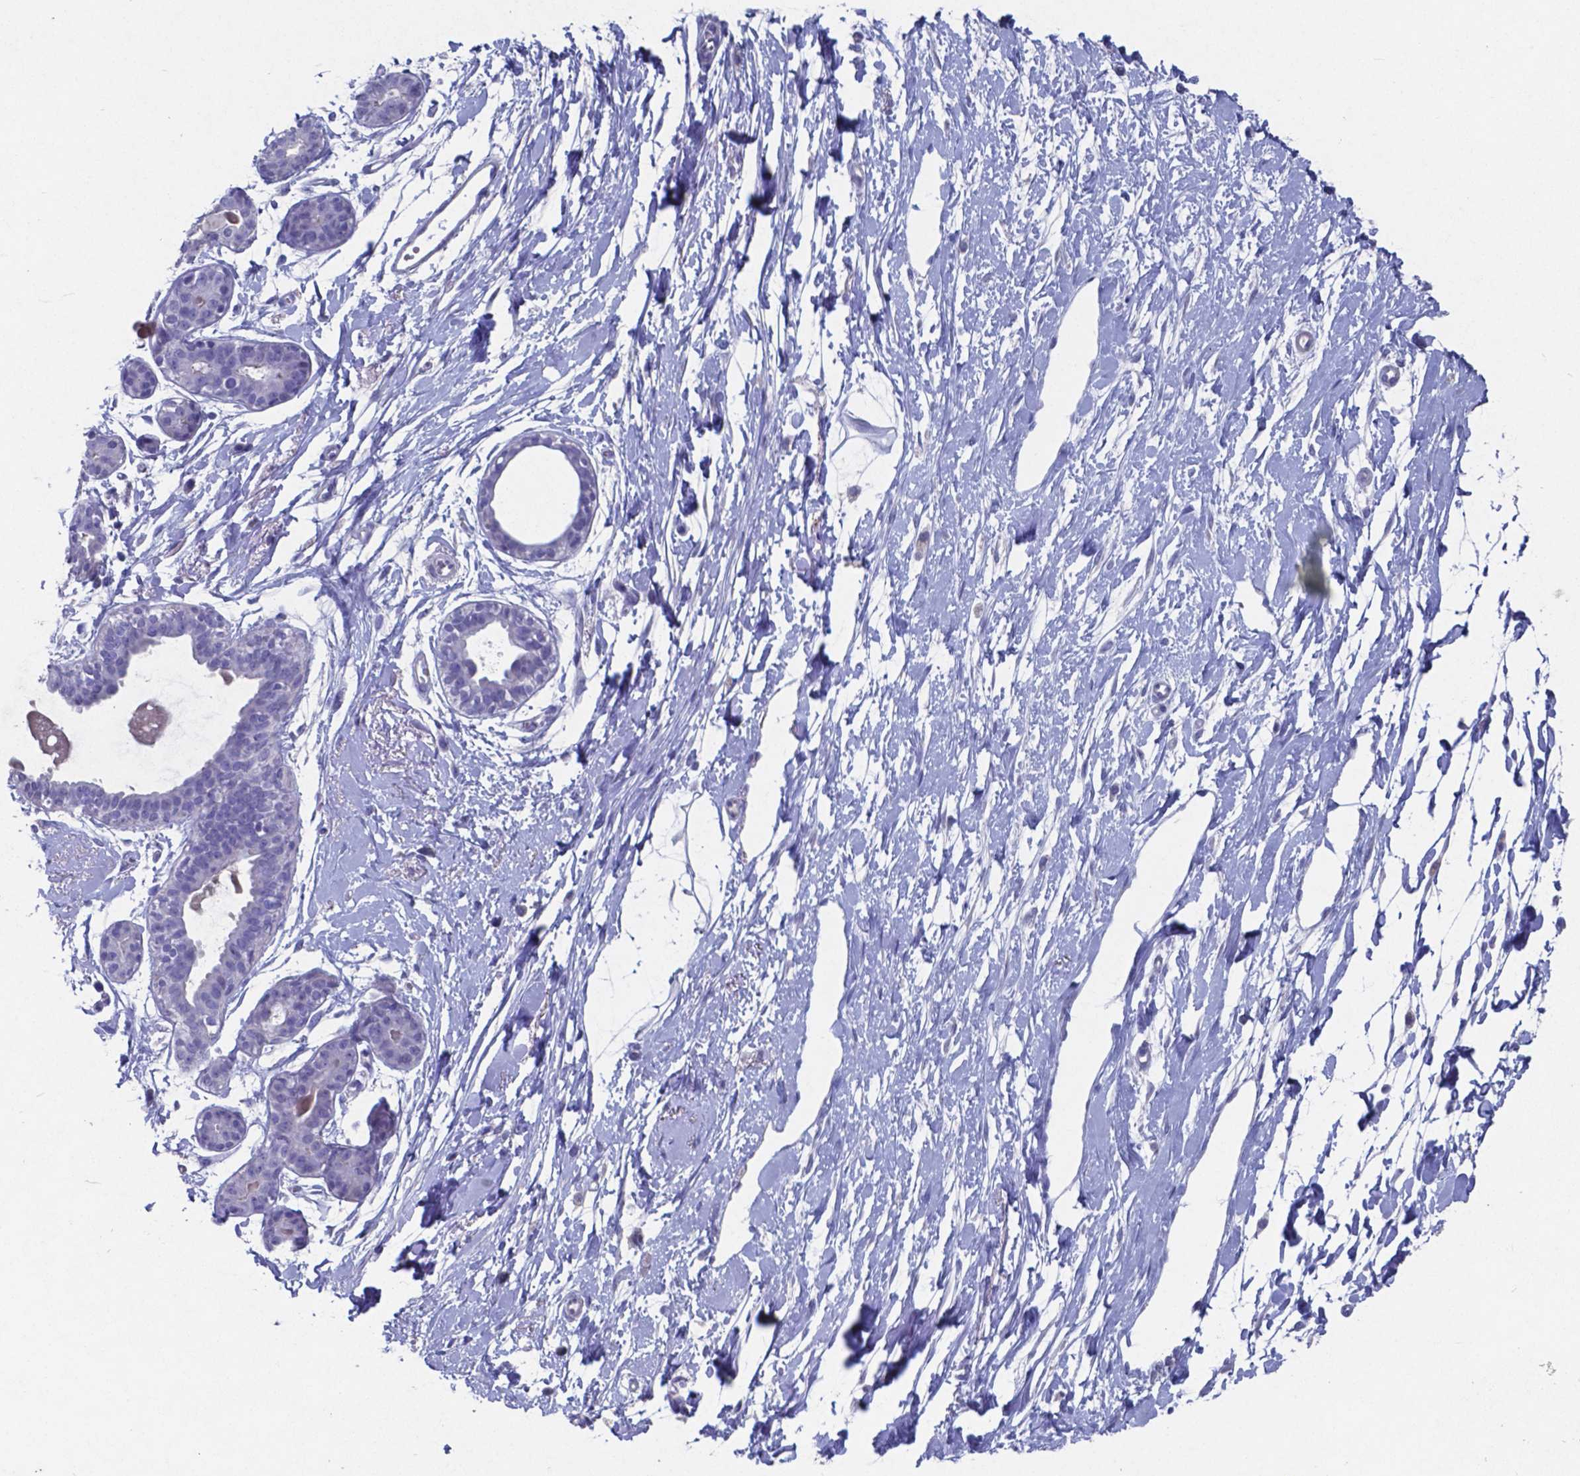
{"staining": {"intensity": "negative", "quantity": "none", "location": "none"}, "tissue": "breast", "cell_type": "Adipocytes", "image_type": "normal", "snomed": [{"axis": "morphology", "description": "Normal tissue, NOS"}, {"axis": "topography", "description": "Breast"}], "caption": "IHC of unremarkable breast exhibits no expression in adipocytes.", "gene": "TTR", "patient": {"sex": "female", "age": 49}}